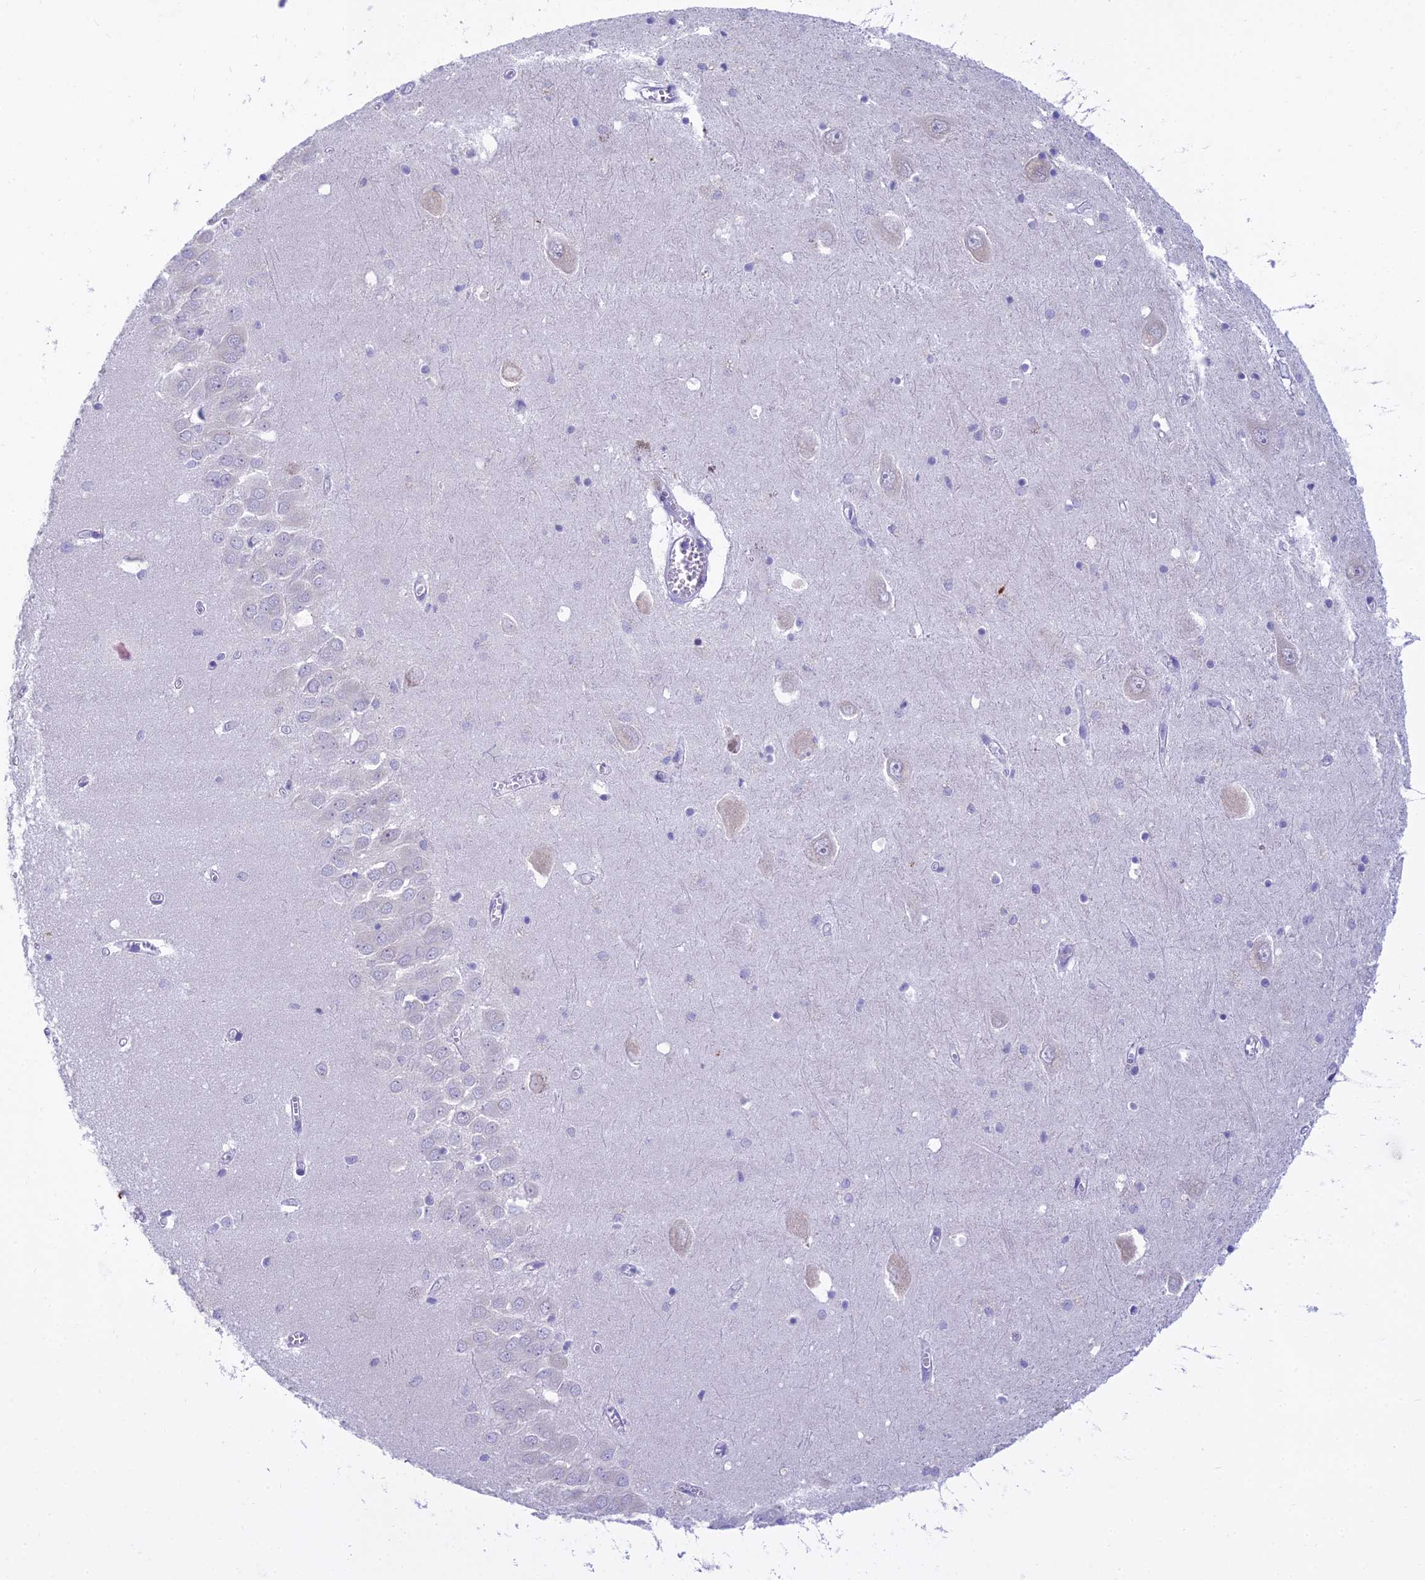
{"staining": {"intensity": "negative", "quantity": "none", "location": "none"}, "tissue": "hippocampus", "cell_type": "Glial cells", "image_type": "normal", "snomed": [{"axis": "morphology", "description": "Normal tissue, NOS"}, {"axis": "topography", "description": "Hippocampus"}], "caption": "Immunohistochemical staining of unremarkable human hippocampus exhibits no significant staining in glial cells. Brightfield microscopy of IHC stained with DAB (3,3'-diaminobenzidine) (brown) and hematoxylin (blue), captured at high magnification.", "gene": "UBE2G1", "patient": {"sex": "male", "age": 70}}